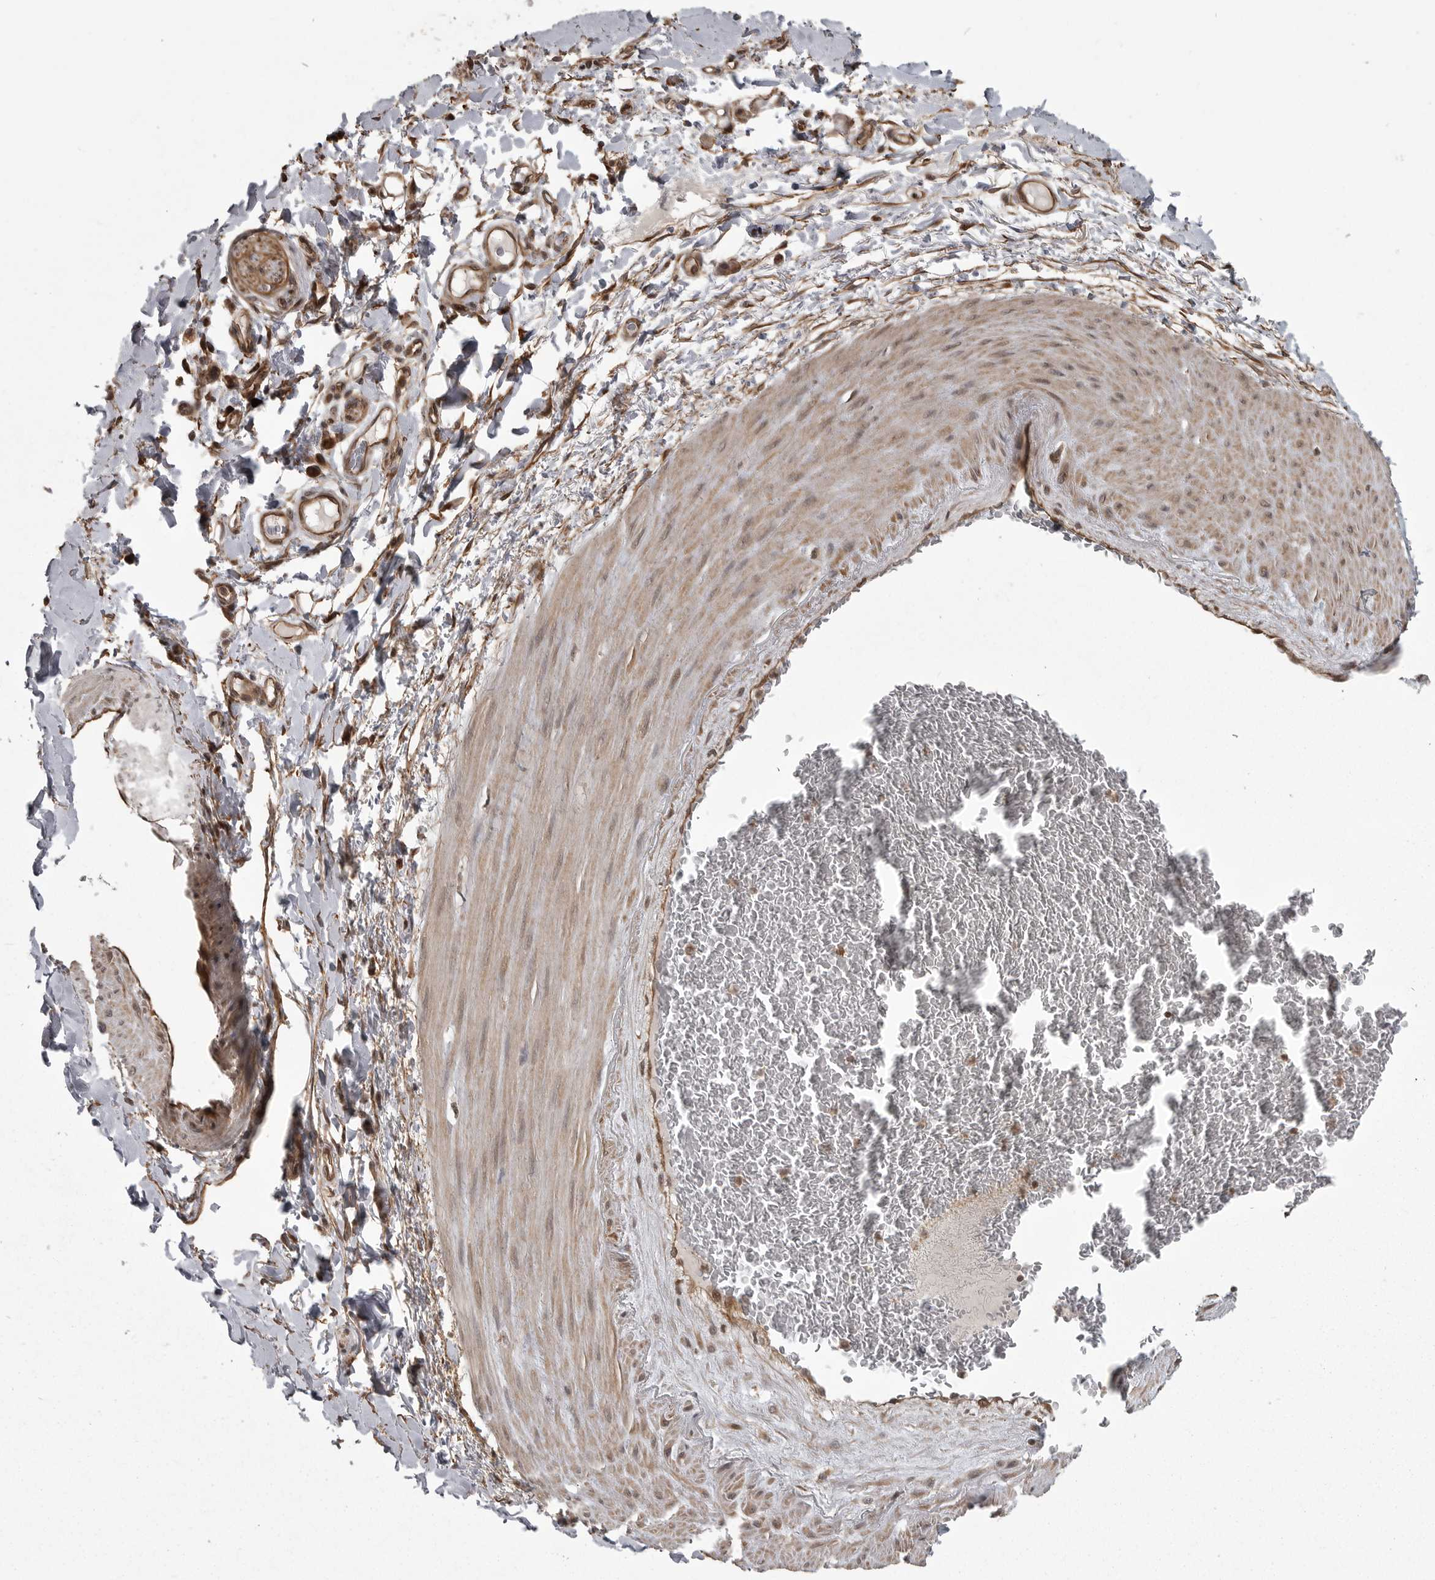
{"staining": {"intensity": "moderate", "quantity": "25%-75%", "location": "cytoplasmic/membranous"}, "tissue": "adipose tissue", "cell_type": "Adipocytes", "image_type": "normal", "snomed": [{"axis": "morphology", "description": "Normal tissue, NOS"}, {"axis": "morphology", "description": "Adenocarcinoma, NOS"}, {"axis": "topography", "description": "Esophagus"}], "caption": "IHC staining of benign adipose tissue, which shows medium levels of moderate cytoplasmic/membranous positivity in approximately 25%-75% of adipocytes indicating moderate cytoplasmic/membranous protein expression. The staining was performed using DAB (3,3'-diaminobenzidine) (brown) for protein detection and nuclei were counterstained in hematoxylin (blue).", "gene": "DNAJC8", "patient": {"sex": "male", "age": 62}}